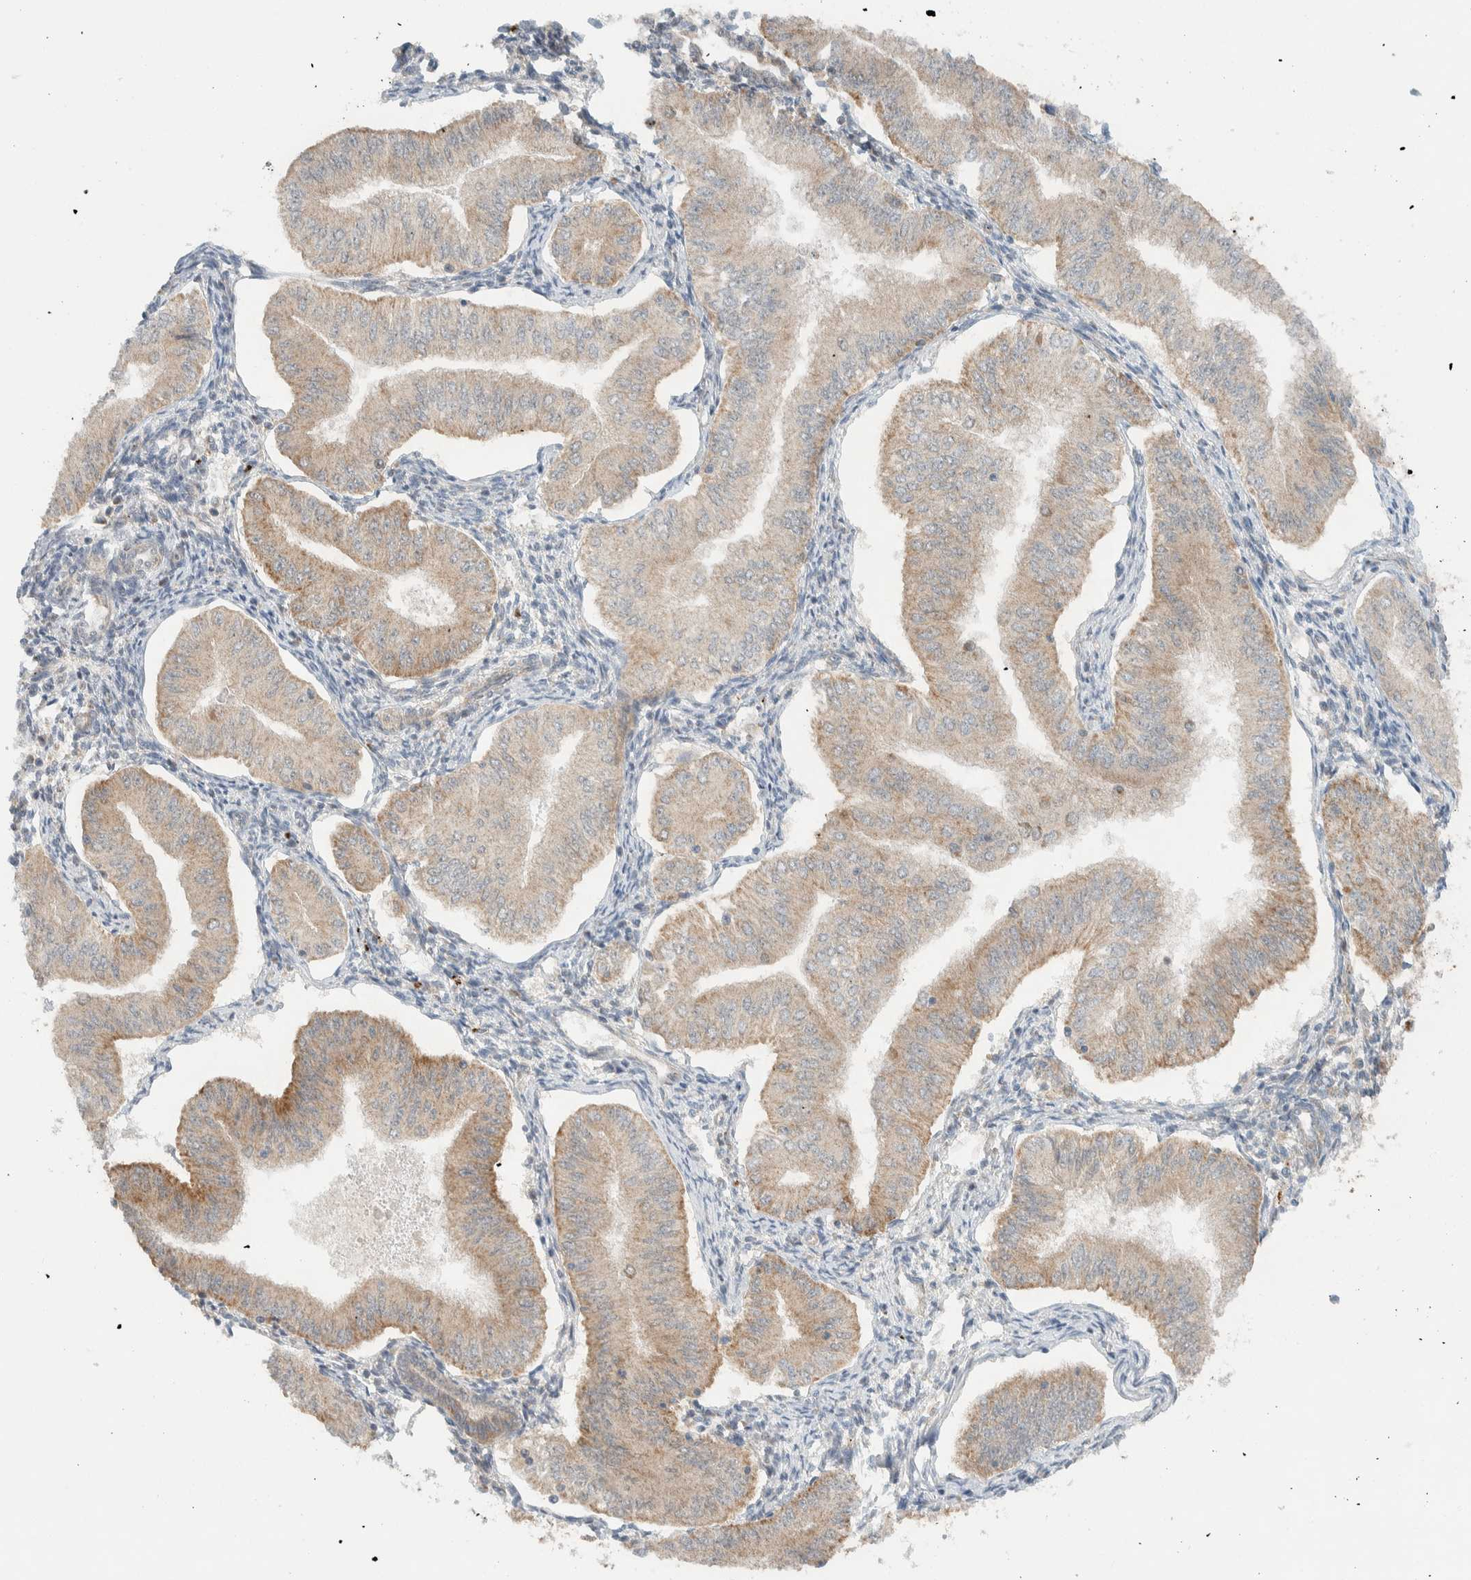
{"staining": {"intensity": "moderate", "quantity": ">75%", "location": "cytoplasmic/membranous"}, "tissue": "endometrial cancer", "cell_type": "Tumor cells", "image_type": "cancer", "snomed": [{"axis": "morphology", "description": "Normal tissue, NOS"}, {"axis": "morphology", "description": "Adenocarcinoma, NOS"}, {"axis": "topography", "description": "Endometrium"}], "caption": "Adenocarcinoma (endometrial) stained with immunohistochemistry demonstrates moderate cytoplasmic/membranous staining in approximately >75% of tumor cells.", "gene": "MRPL41", "patient": {"sex": "female", "age": 53}}